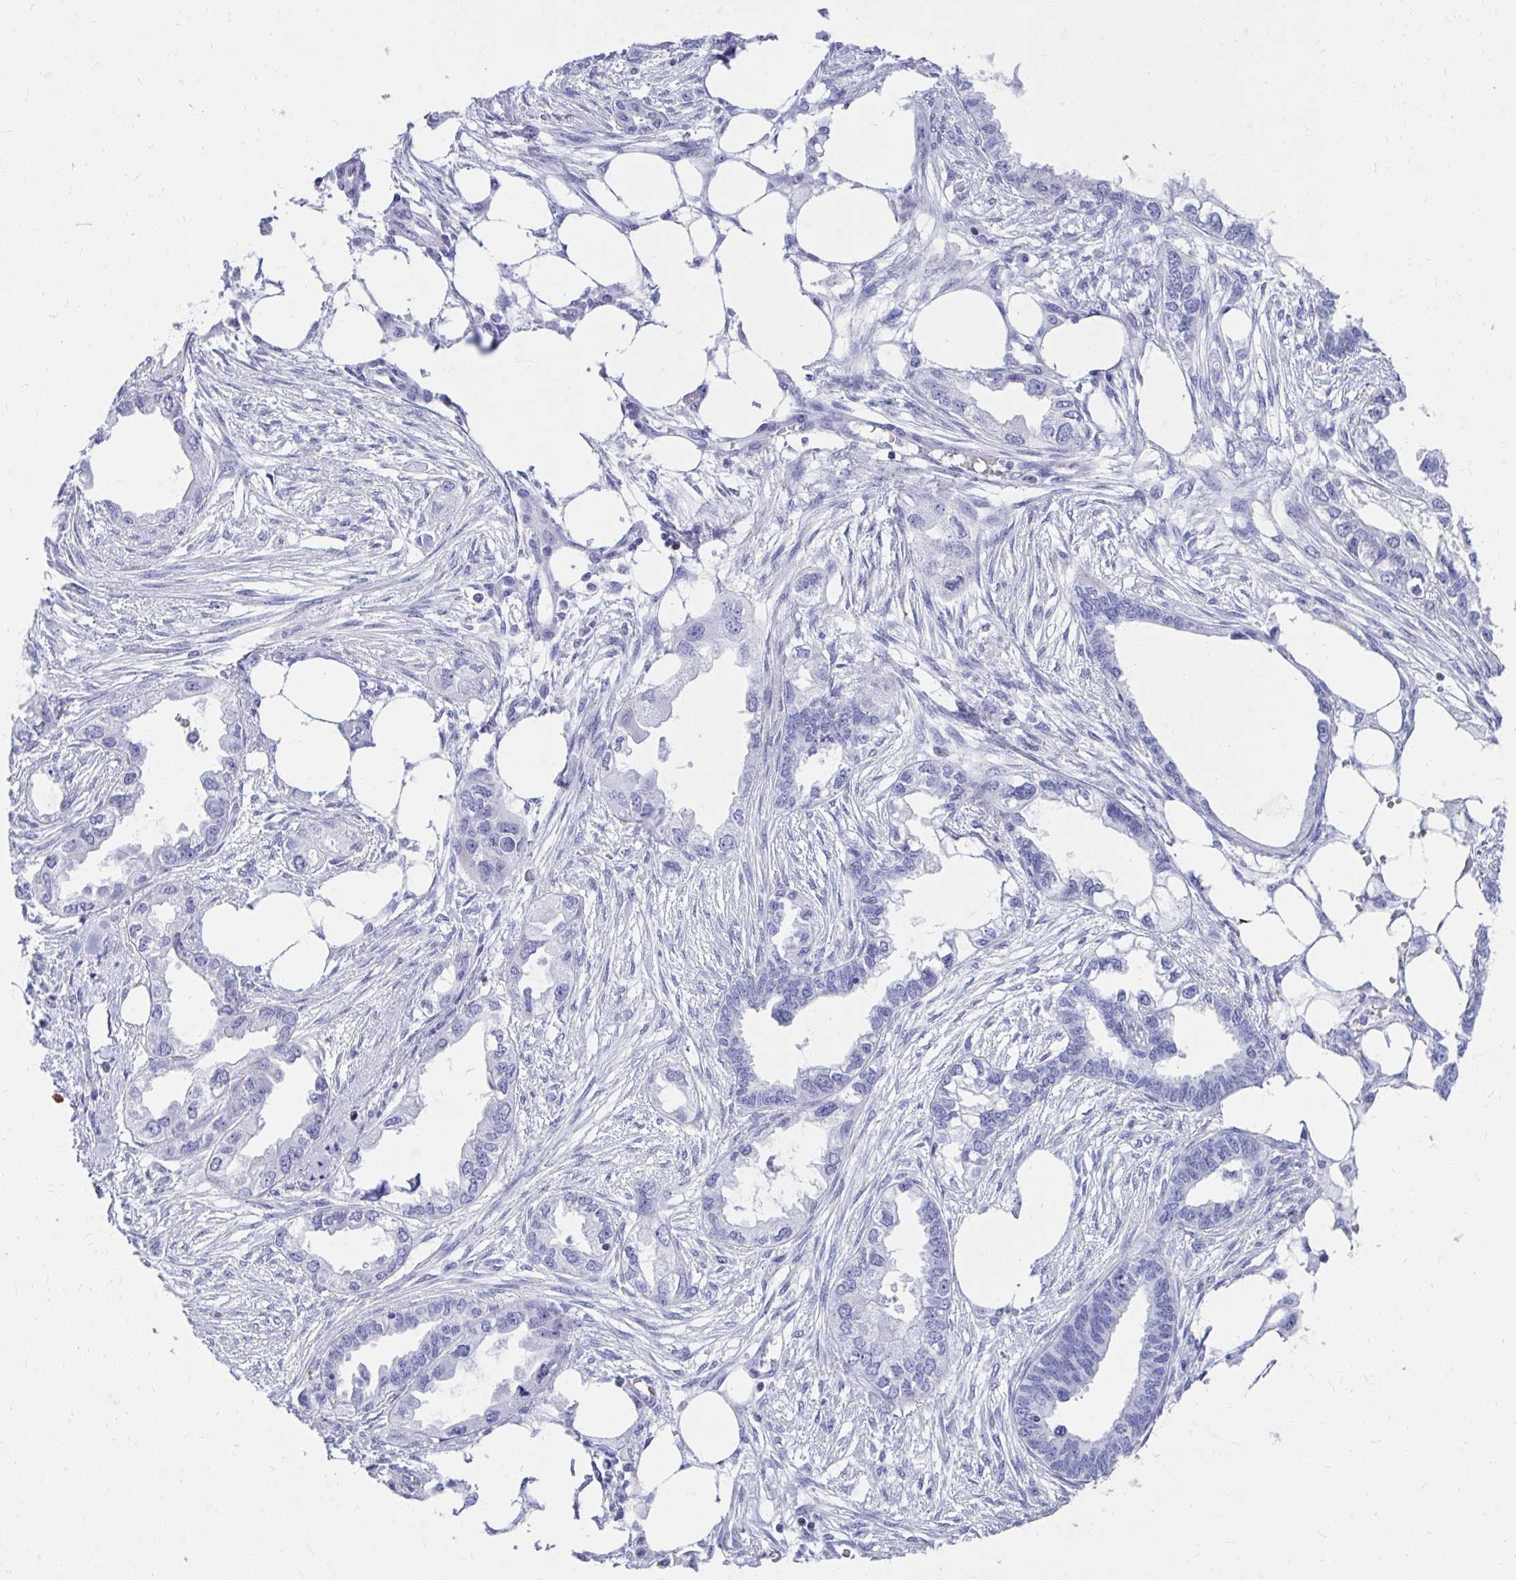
{"staining": {"intensity": "negative", "quantity": "none", "location": "none"}, "tissue": "endometrial cancer", "cell_type": "Tumor cells", "image_type": "cancer", "snomed": [{"axis": "morphology", "description": "Adenocarcinoma, NOS"}, {"axis": "morphology", "description": "Adenocarcinoma, metastatic, NOS"}, {"axis": "topography", "description": "Adipose tissue"}, {"axis": "topography", "description": "Endometrium"}], "caption": "Photomicrograph shows no significant protein positivity in tumor cells of endometrial adenocarcinoma.", "gene": "RUNX3", "patient": {"sex": "female", "age": 67}}